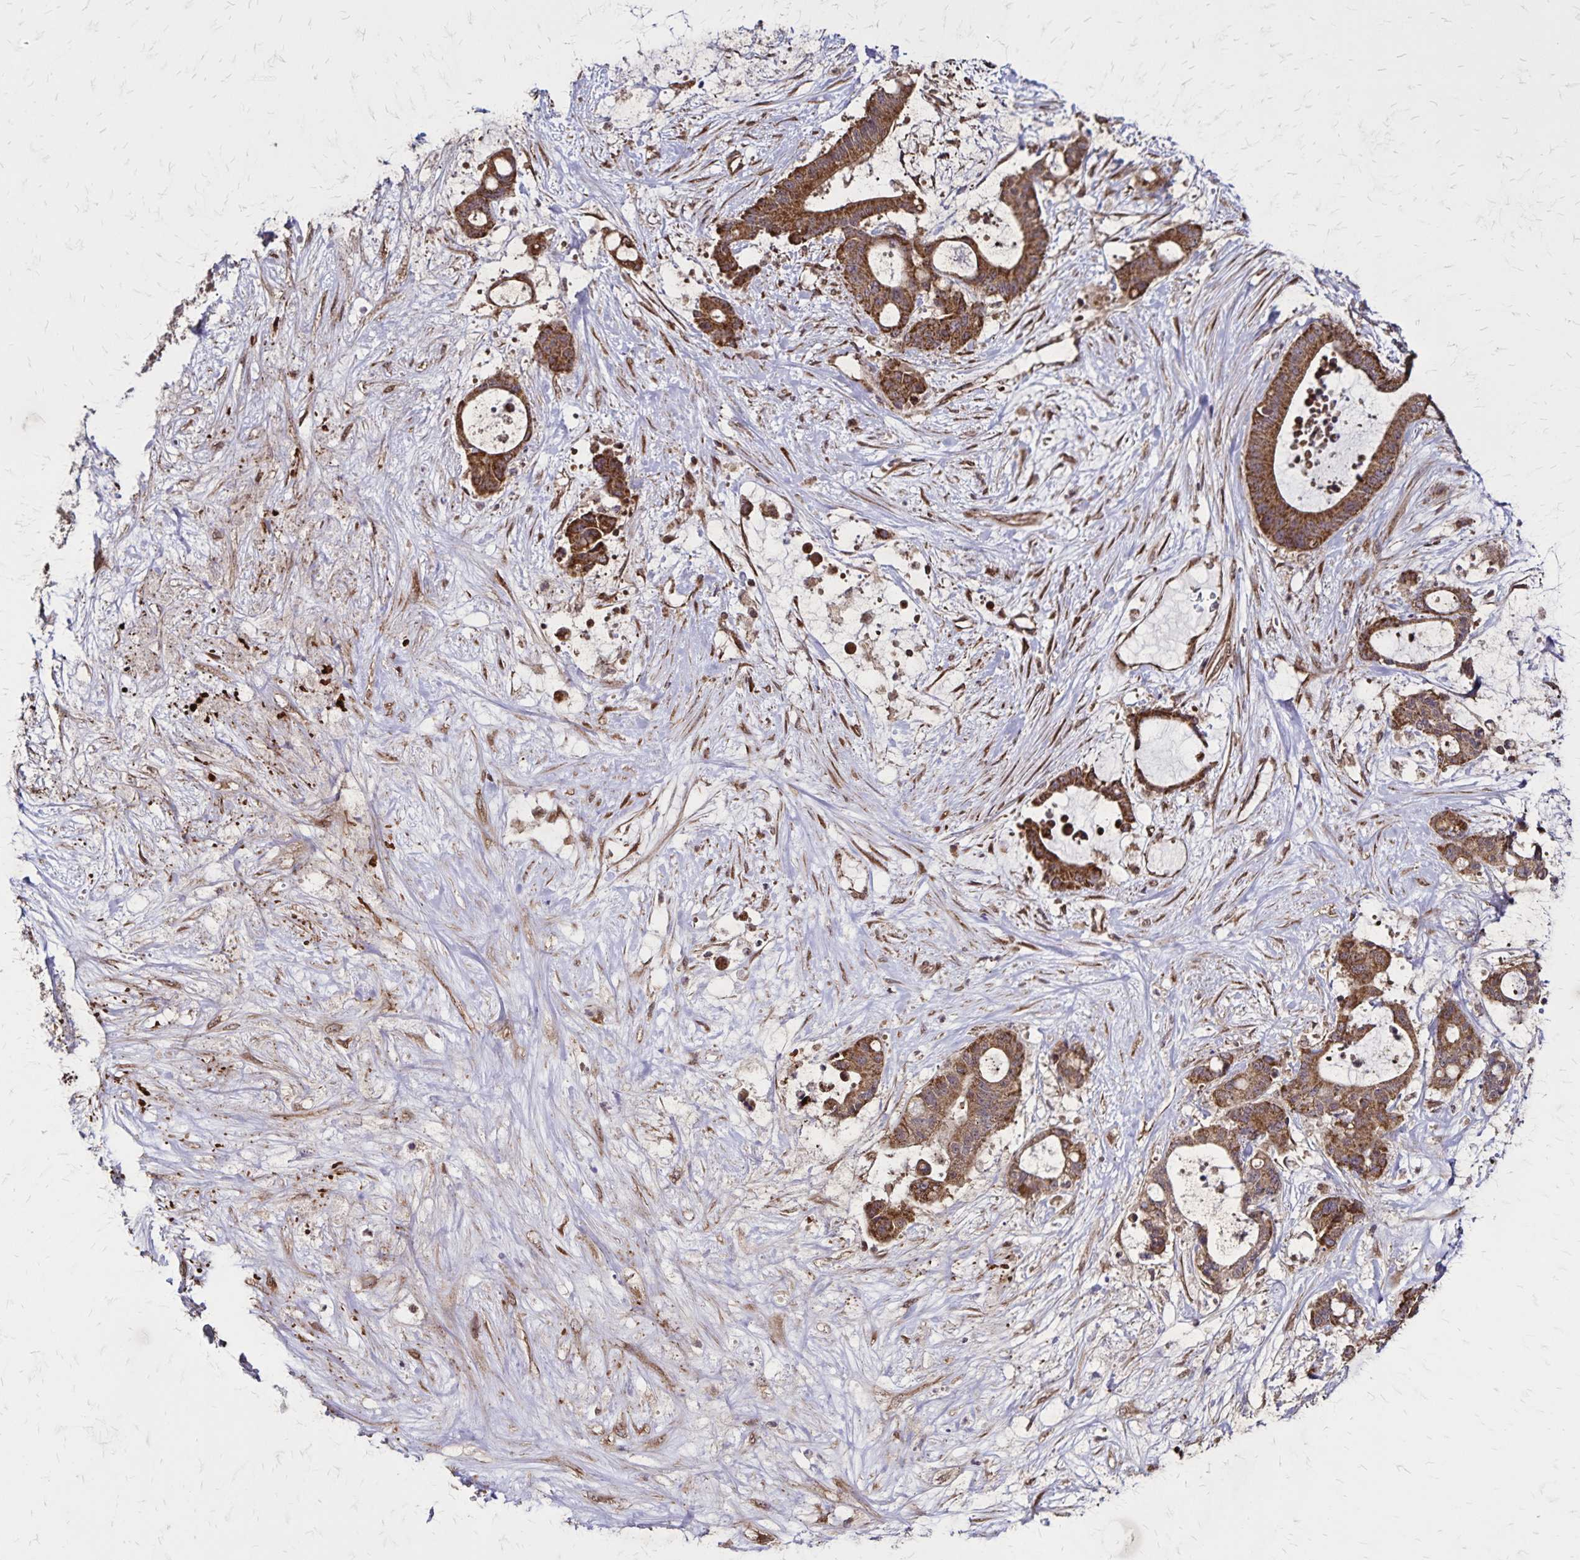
{"staining": {"intensity": "strong", "quantity": ">75%", "location": "cytoplasmic/membranous"}, "tissue": "liver cancer", "cell_type": "Tumor cells", "image_type": "cancer", "snomed": [{"axis": "morphology", "description": "Normal tissue, NOS"}, {"axis": "morphology", "description": "Cholangiocarcinoma"}, {"axis": "topography", "description": "Liver"}, {"axis": "topography", "description": "Peripheral nerve tissue"}], "caption": "This is an image of immunohistochemistry staining of liver cholangiocarcinoma, which shows strong positivity in the cytoplasmic/membranous of tumor cells.", "gene": "NFS1", "patient": {"sex": "female", "age": 73}}